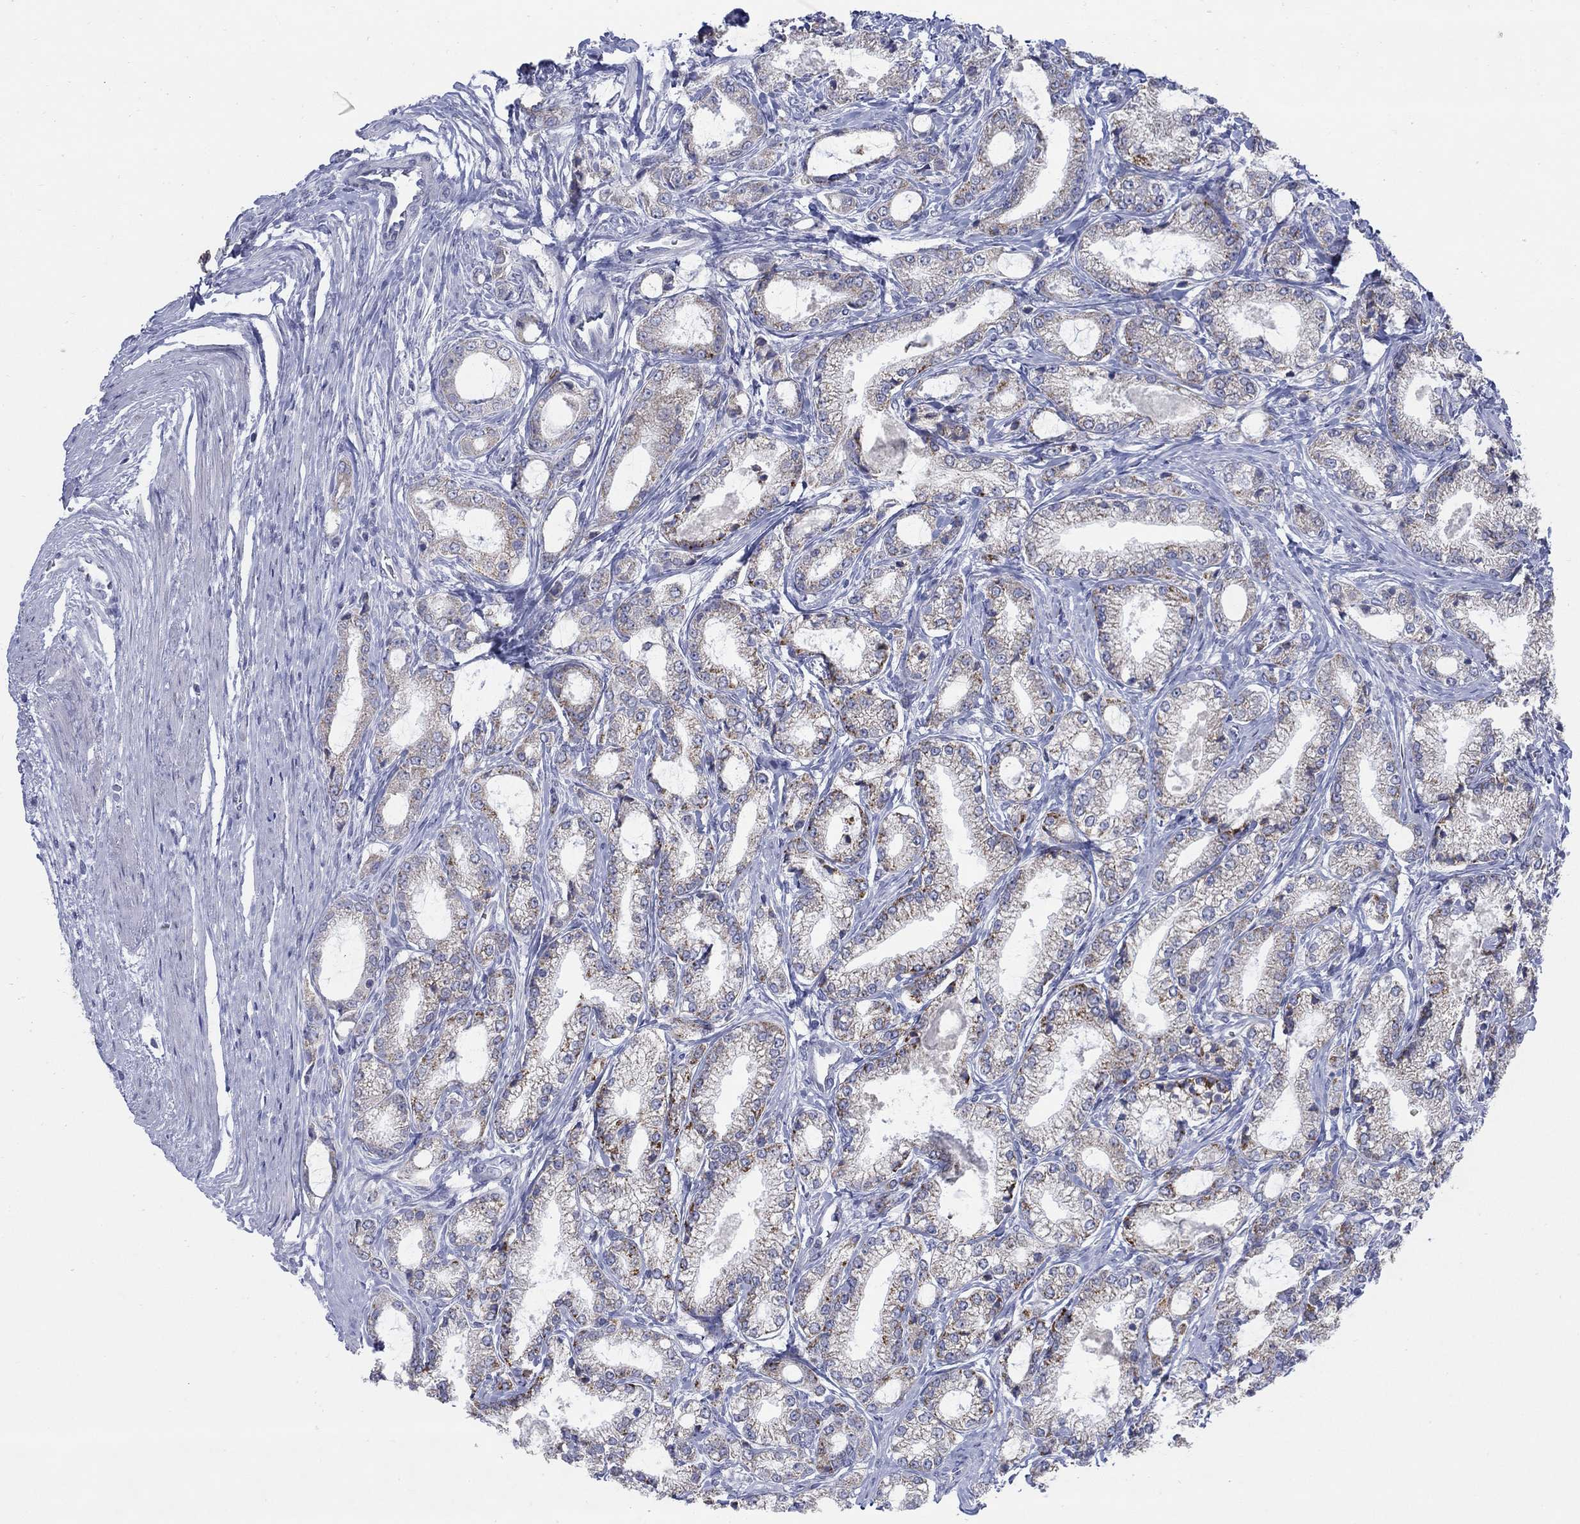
{"staining": {"intensity": "moderate", "quantity": "<25%", "location": "cytoplasmic/membranous"}, "tissue": "prostate cancer", "cell_type": "Tumor cells", "image_type": "cancer", "snomed": [{"axis": "morphology", "description": "Adenocarcinoma, NOS"}, {"axis": "topography", "description": "Prostate and seminal vesicle, NOS"}, {"axis": "topography", "description": "Prostate"}], "caption": "This is an image of IHC staining of adenocarcinoma (prostate), which shows moderate staining in the cytoplasmic/membranous of tumor cells.", "gene": "SCCPDH", "patient": {"sex": "male", "age": 62}}